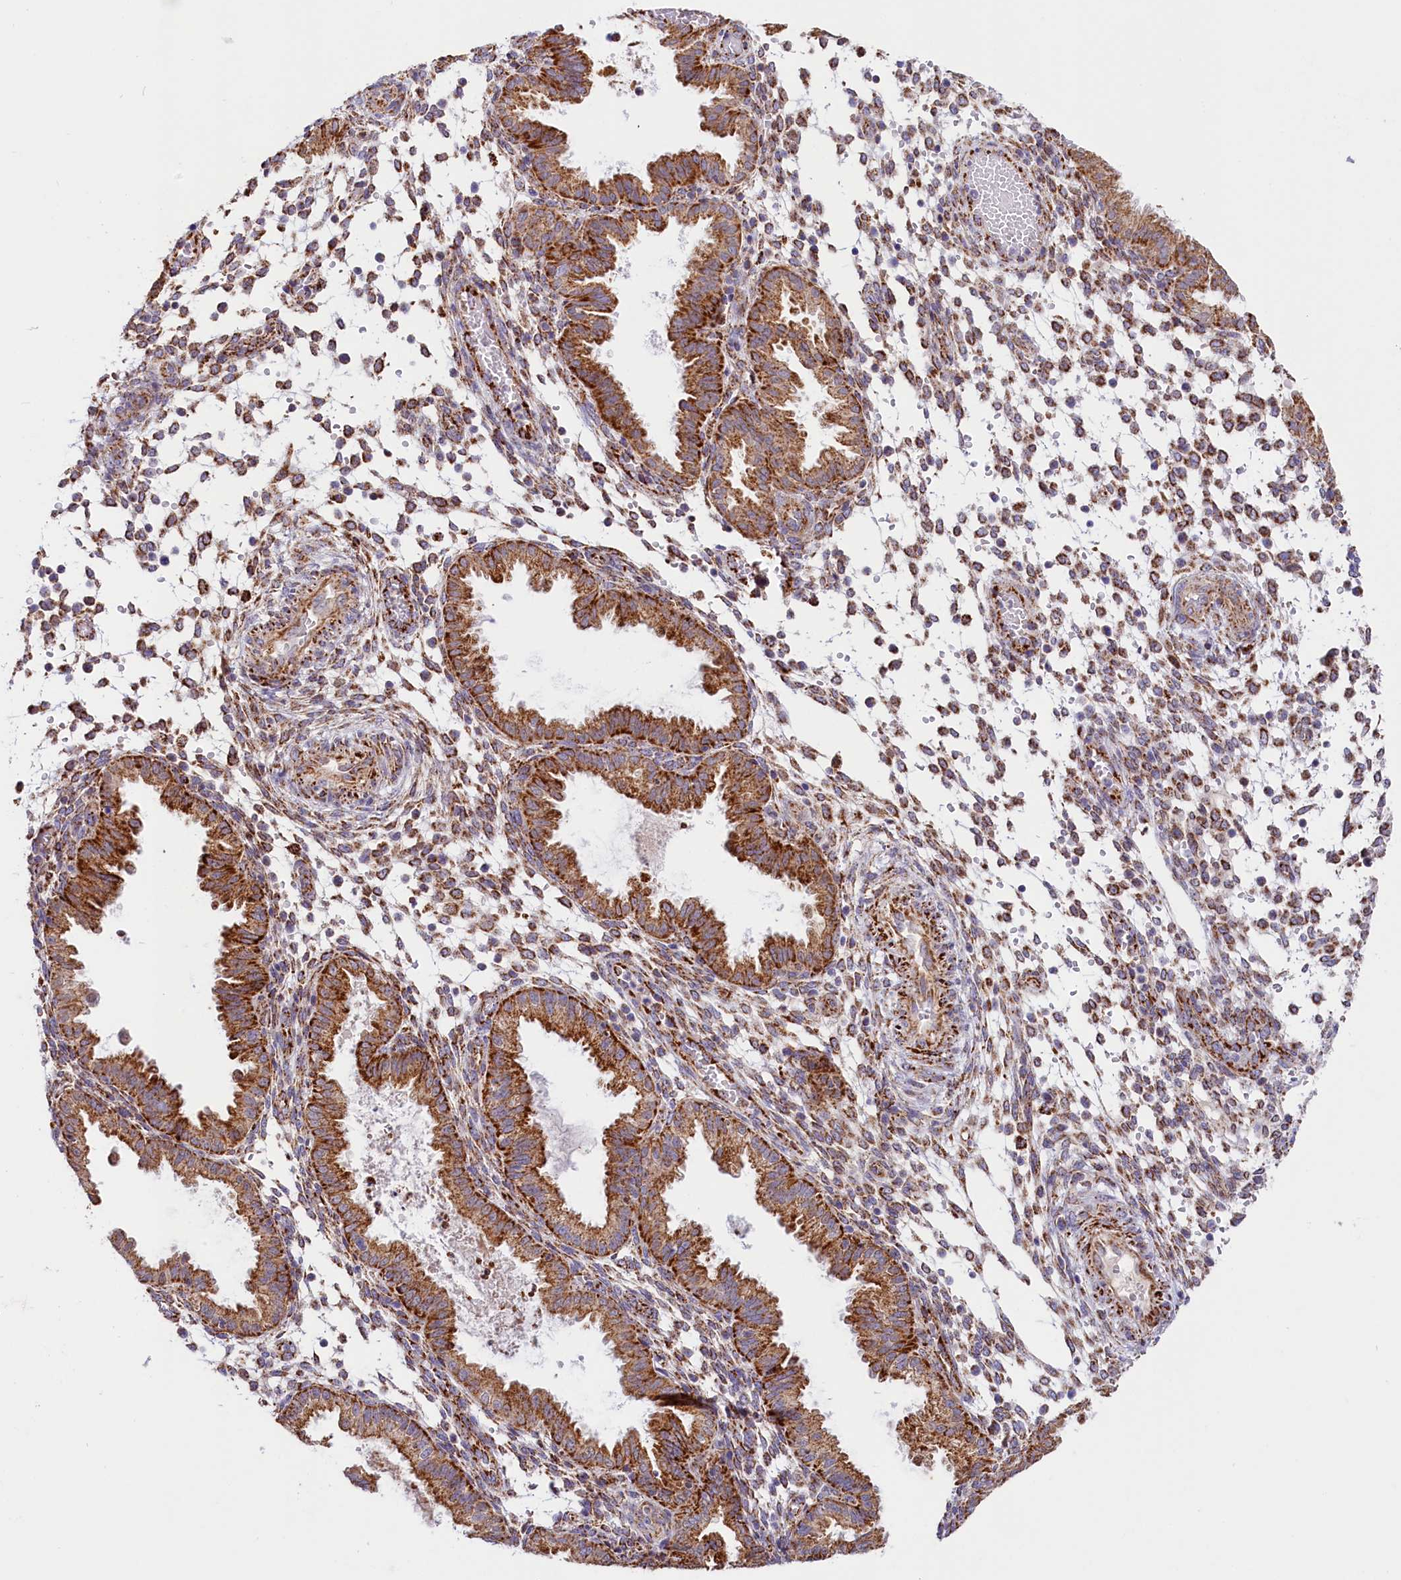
{"staining": {"intensity": "moderate", "quantity": "25%-75%", "location": "cytoplasmic/membranous"}, "tissue": "endometrium", "cell_type": "Cells in endometrial stroma", "image_type": "normal", "snomed": [{"axis": "morphology", "description": "Normal tissue, NOS"}, {"axis": "topography", "description": "Endometrium"}], "caption": "Immunohistochemical staining of benign human endometrium reveals moderate cytoplasmic/membranous protein expression in about 25%-75% of cells in endometrial stroma.", "gene": "AKTIP", "patient": {"sex": "female", "age": 33}}